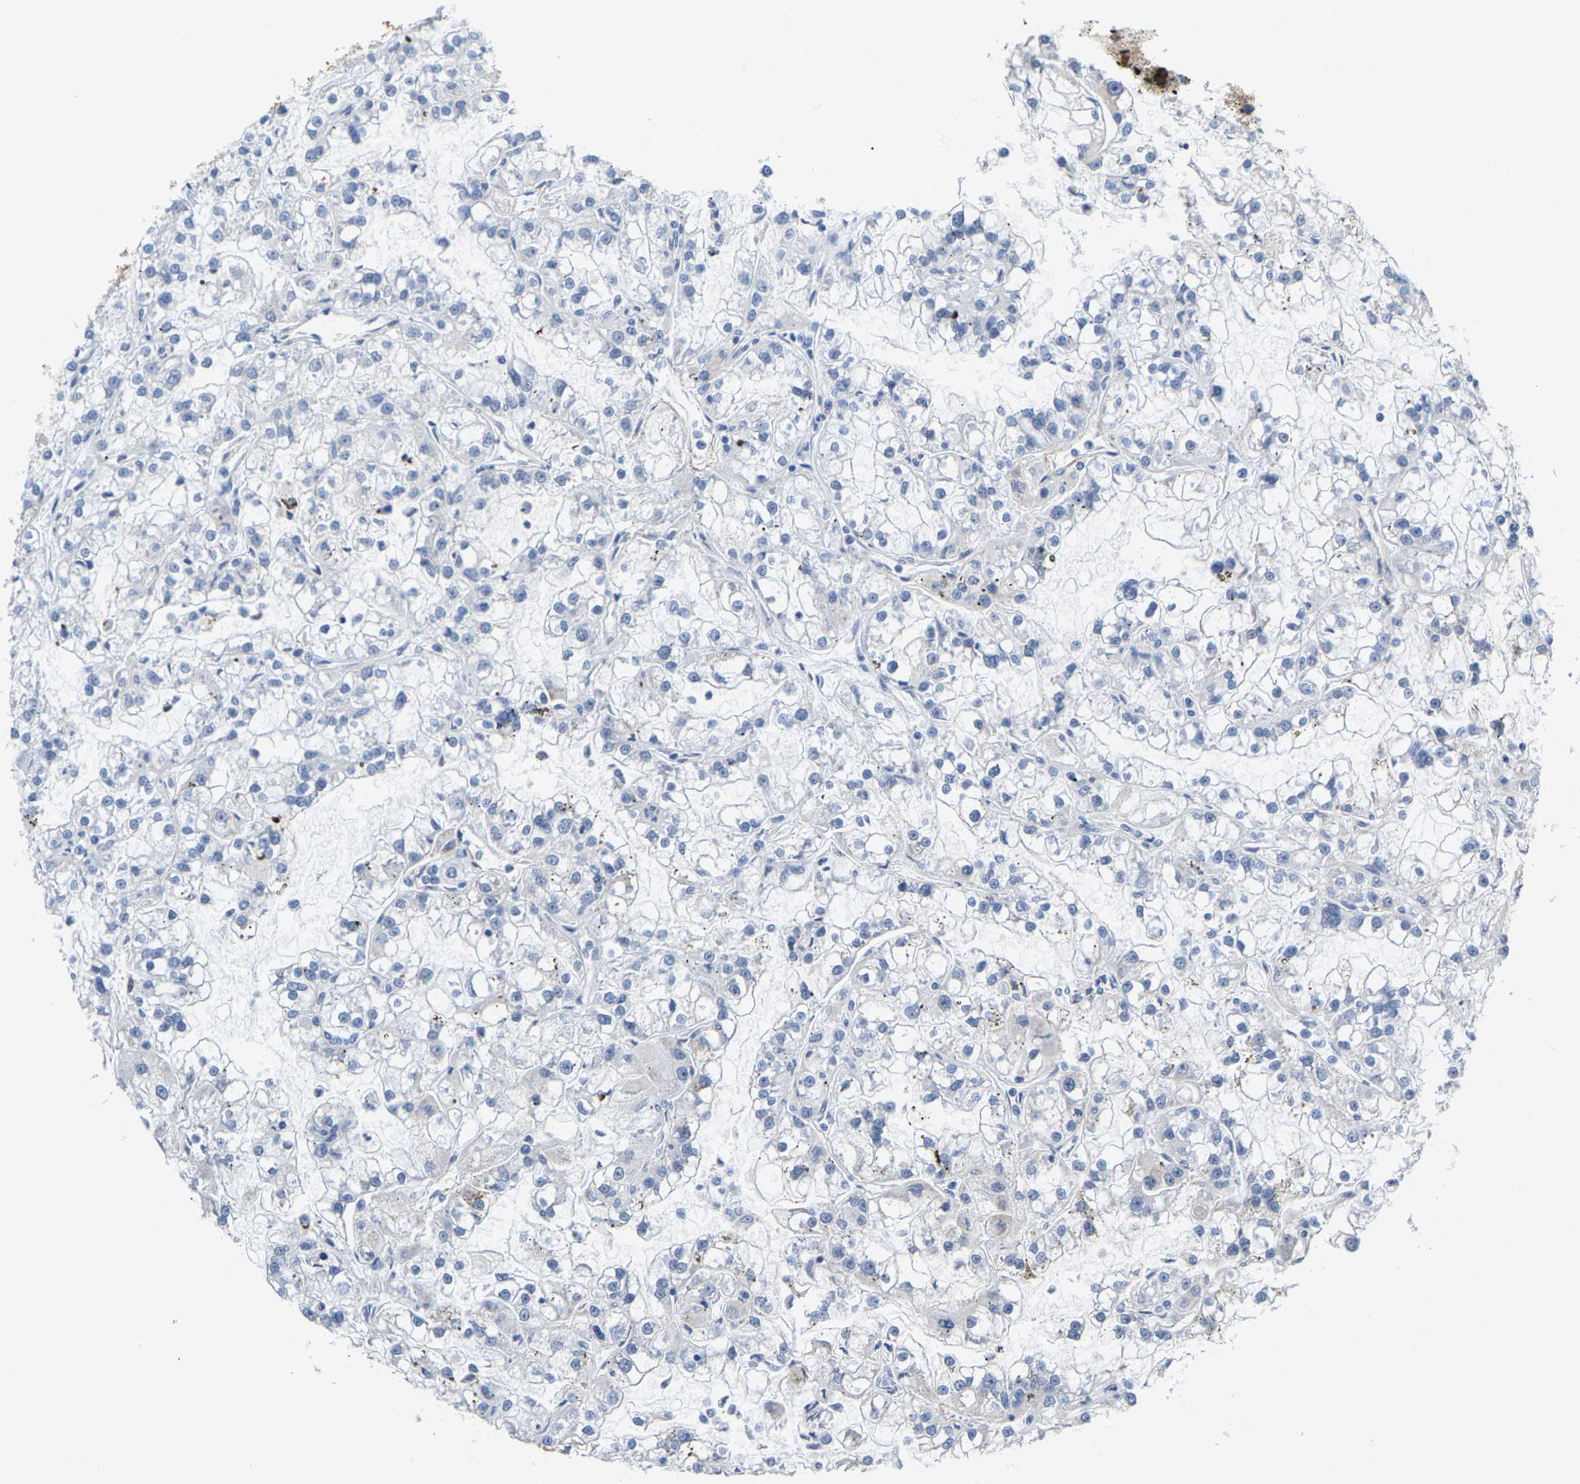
{"staining": {"intensity": "negative", "quantity": "none", "location": "none"}, "tissue": "renal cancer", "cell_type": "Tumor cells", "image_type": "cancer", "snomed": [{"axis": "morphology", "description": "Adenocarcinoma, NOS"}, {"axis": "topography", "description": "Kidney"}], "caption": "Adenocarcinoma (renal) was stained to show a protein in brown. There is no significant expression in tumor cells.", "gene": "SHMT2", "patient": {"sex": "female", "age": 52}}